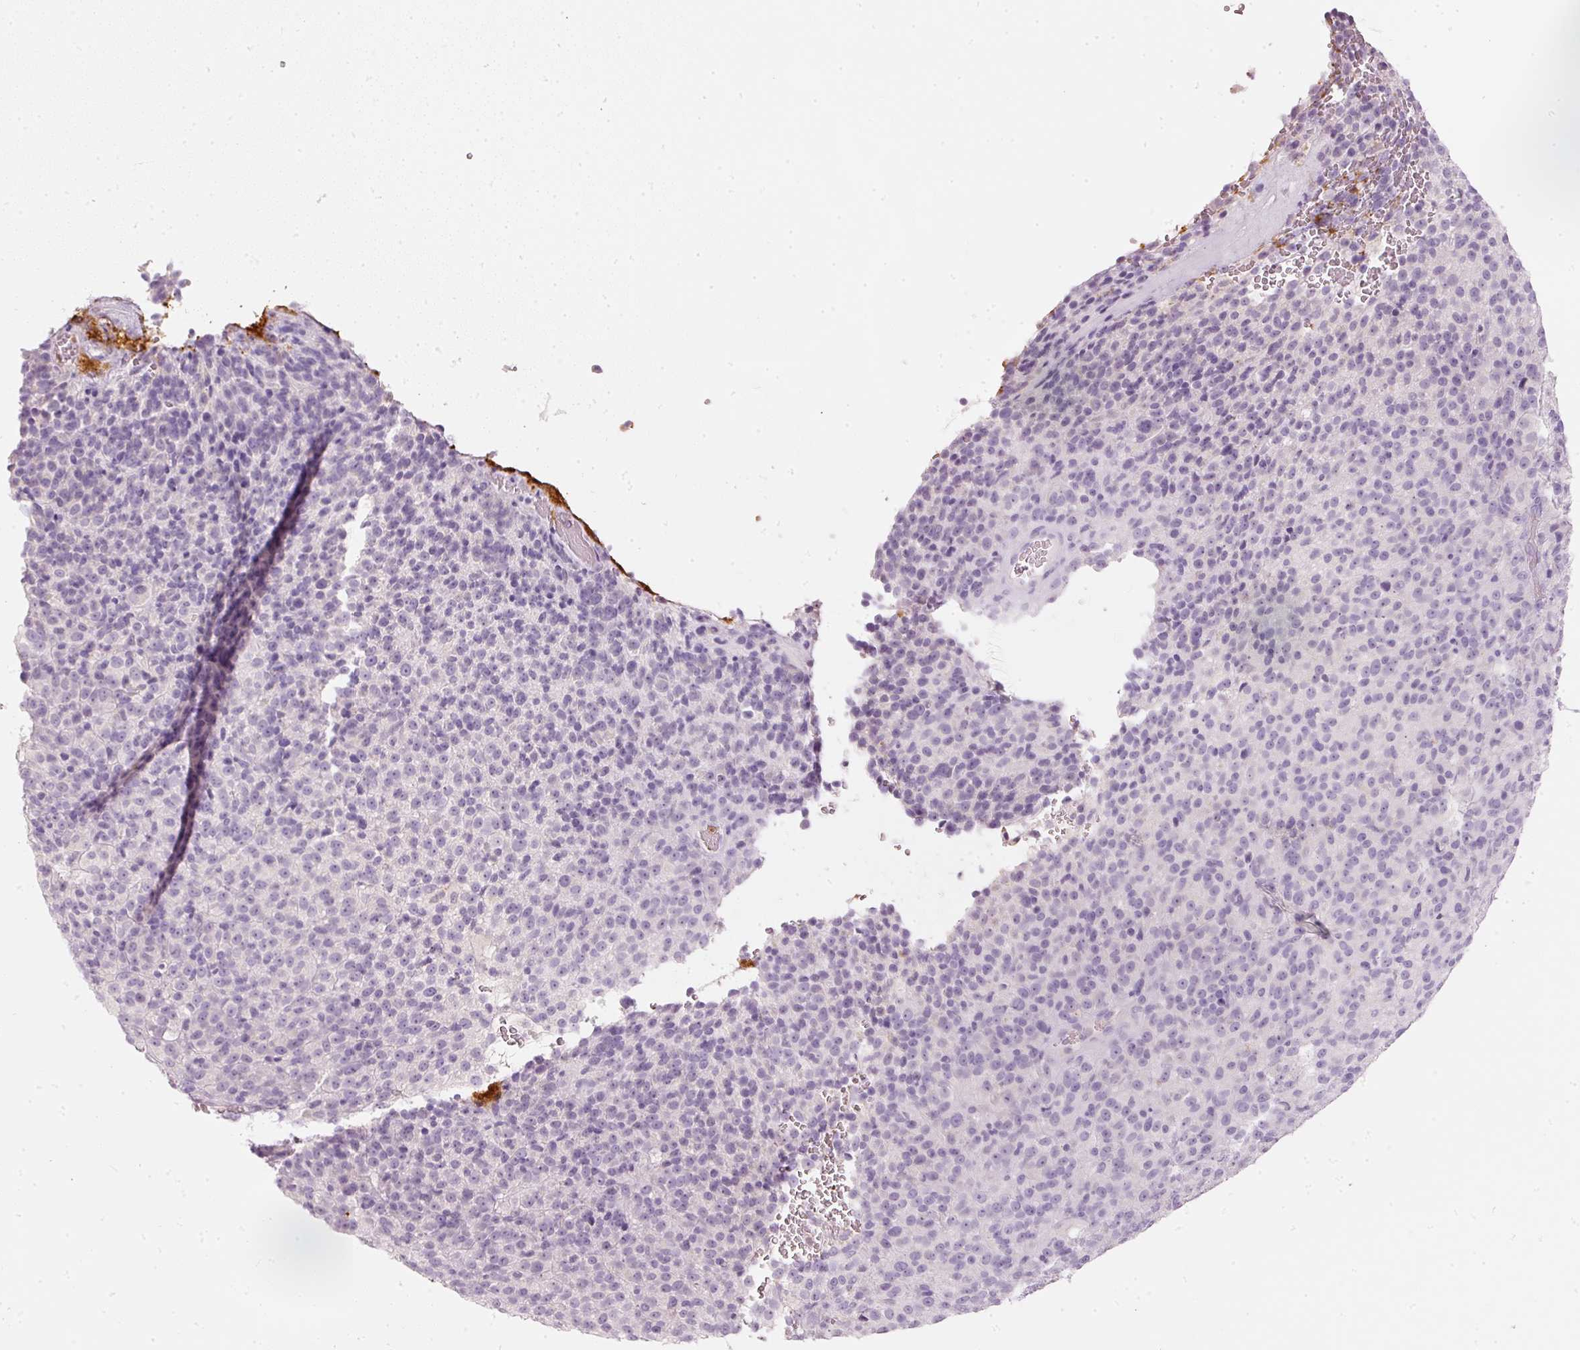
{"staining": {"intensity": "negative", "quantity": "none", "location": "none"}, "tissue": "melanoma", "cell_type": "Tumor cells", "image_type": "cancer", "snomed": [{"axis": "morphology", "description": "Malignant melanoma, Metastatic site"}, {"axis": "topography", "description": "Brain"}], "caption": "Photomicrograph shows no significant protein expression in tumor cells of melanoma.", "gene": "LECT2", "patient": {"sex": "female", "age": 56}}